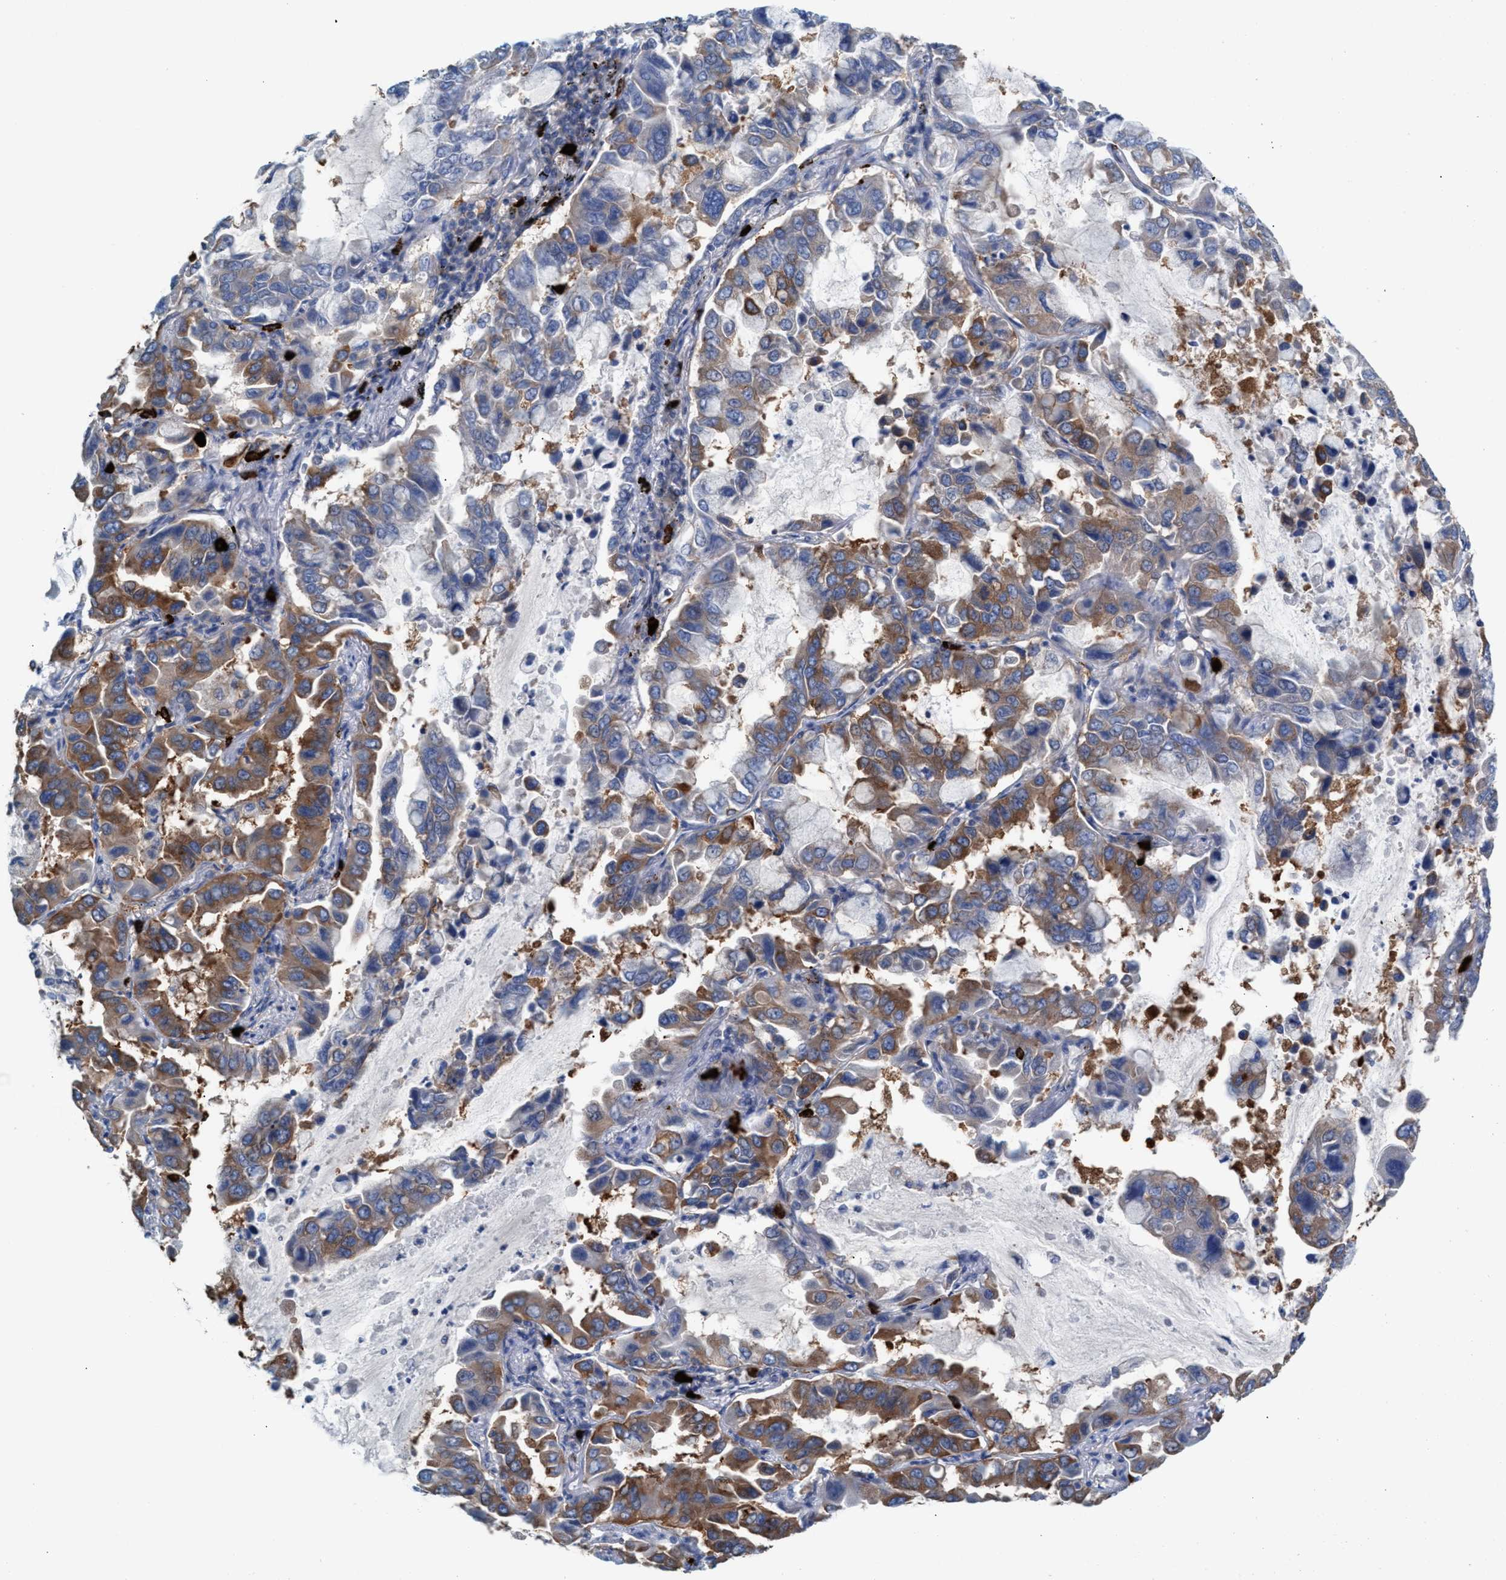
{"staining": {"intensity": "moderate", "quantity": "25%-75%", "location": "cytoplasmic/membranous"}, "tissue": "lung cancer", "cell_type": "Tumor cells", "image_type": "cancer", "snomed": [{"axis": "morphology", "description": "Adenocarcinoma, NOS"}, {"axis": "topography", "description": "Lung"}], "caption": "Immunohistochemical staining of human adenocarcinoma (lung) shows medium levels of moderate cytoplasmic/membranous positivity in approximately 25%-75% of tumor cells.", "gene": "NYAP1", "patient": {"sex": "male", "age": 64}}